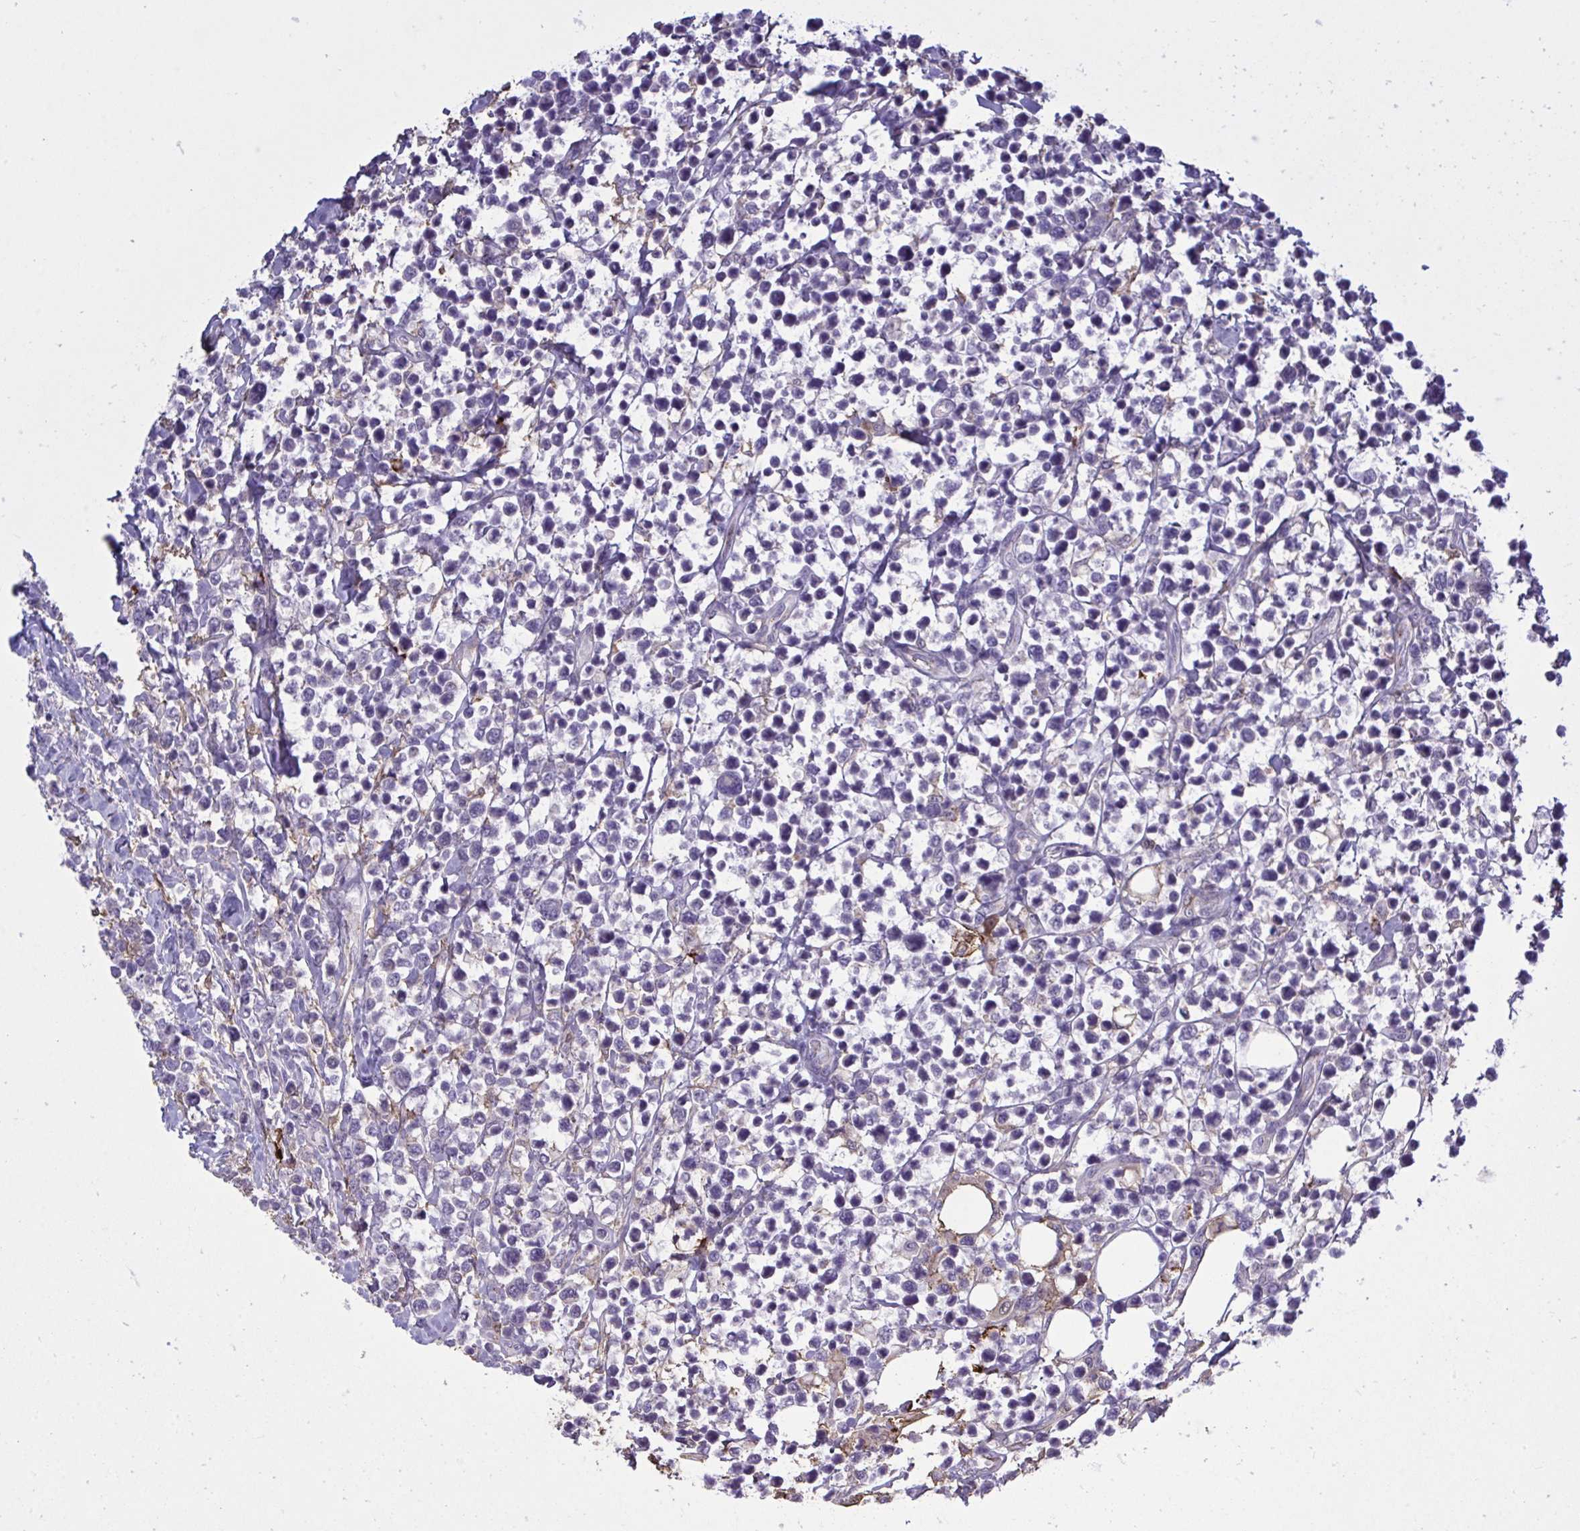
{"staining": {"intensity": "negative", "quantity": "none", "location": "none"}, "tissue": "lymphoma", "cell_type": "Tumor cells", "image_type": "cancer", "snomed": [{"axis": "morphology", "description": "Malignant lymphoma, non-Hodgkin's type, High grade"}, {"axis": "topography", "description": "Soft tissue"}], "caption": "Immunohistochemical staining of human lymphoma shows no significant expression in tumor cells.", "gene": "CD101", "patient": {"sex": "female", "age": 56}}